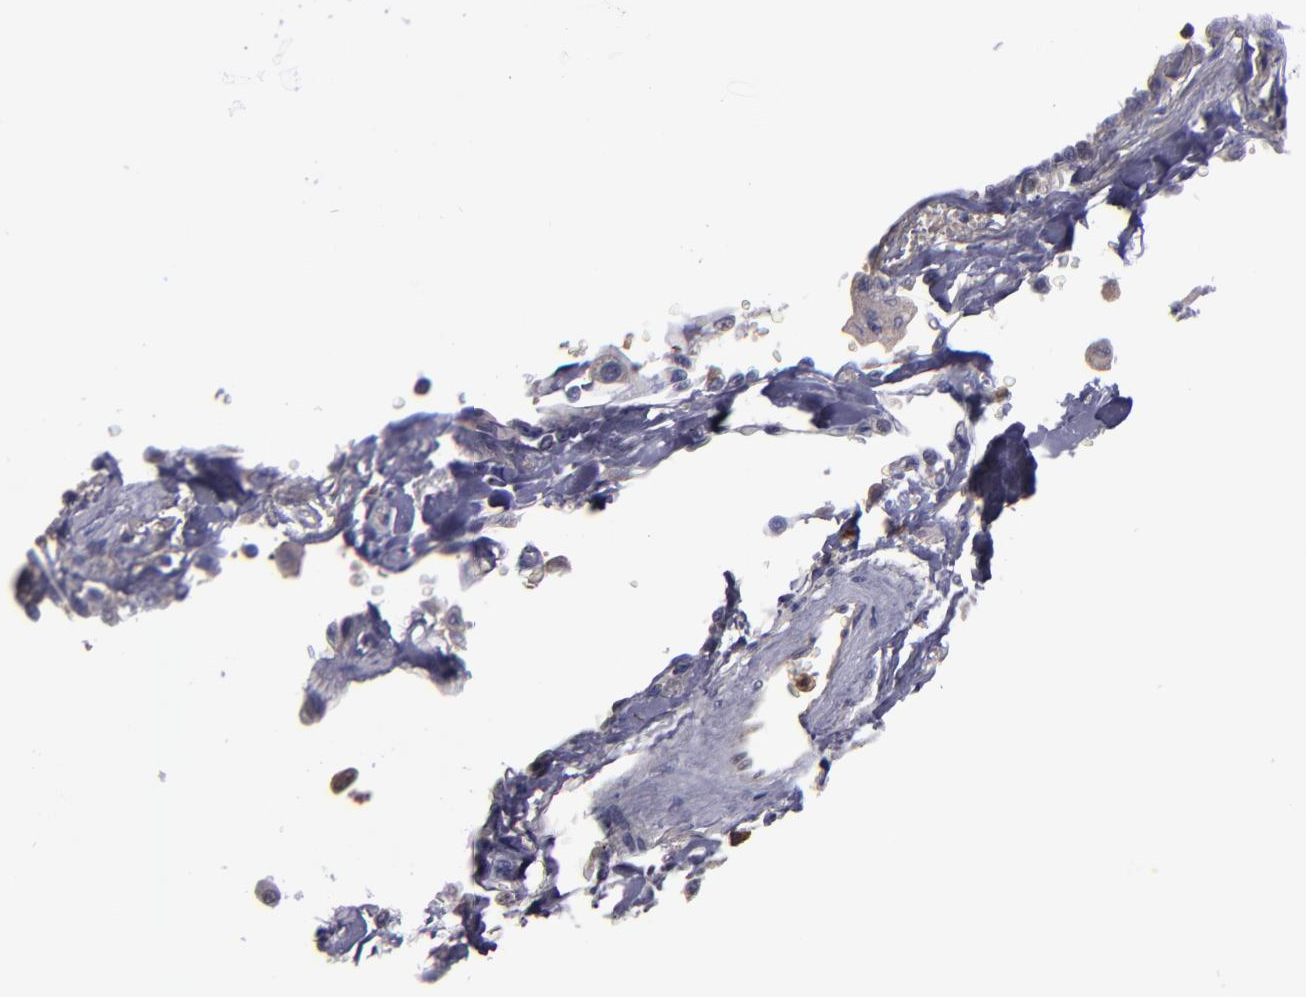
{"staining": {"intensity": "weak", "quantity": "25%-75%", "location": "cytoplasmic/membranous"}, "tissue": "lung cancer", "cell_type": "Tumor cells", "image_type": "cancer", "snomed": [{"axis": "morphology", "description": "Adenocarcinoma, NOS"}, {"axis": "topography", "description": "Lung"}], "caption": "Brown immunohistochemical staining in human lung cancer (adenocarcinoma) exhibits weak cytoplasmic/membranous positivity in about 25%-75% of tumor cells.", "gene": "CARS1", "patient": {"sex": "female", "age": 64}}